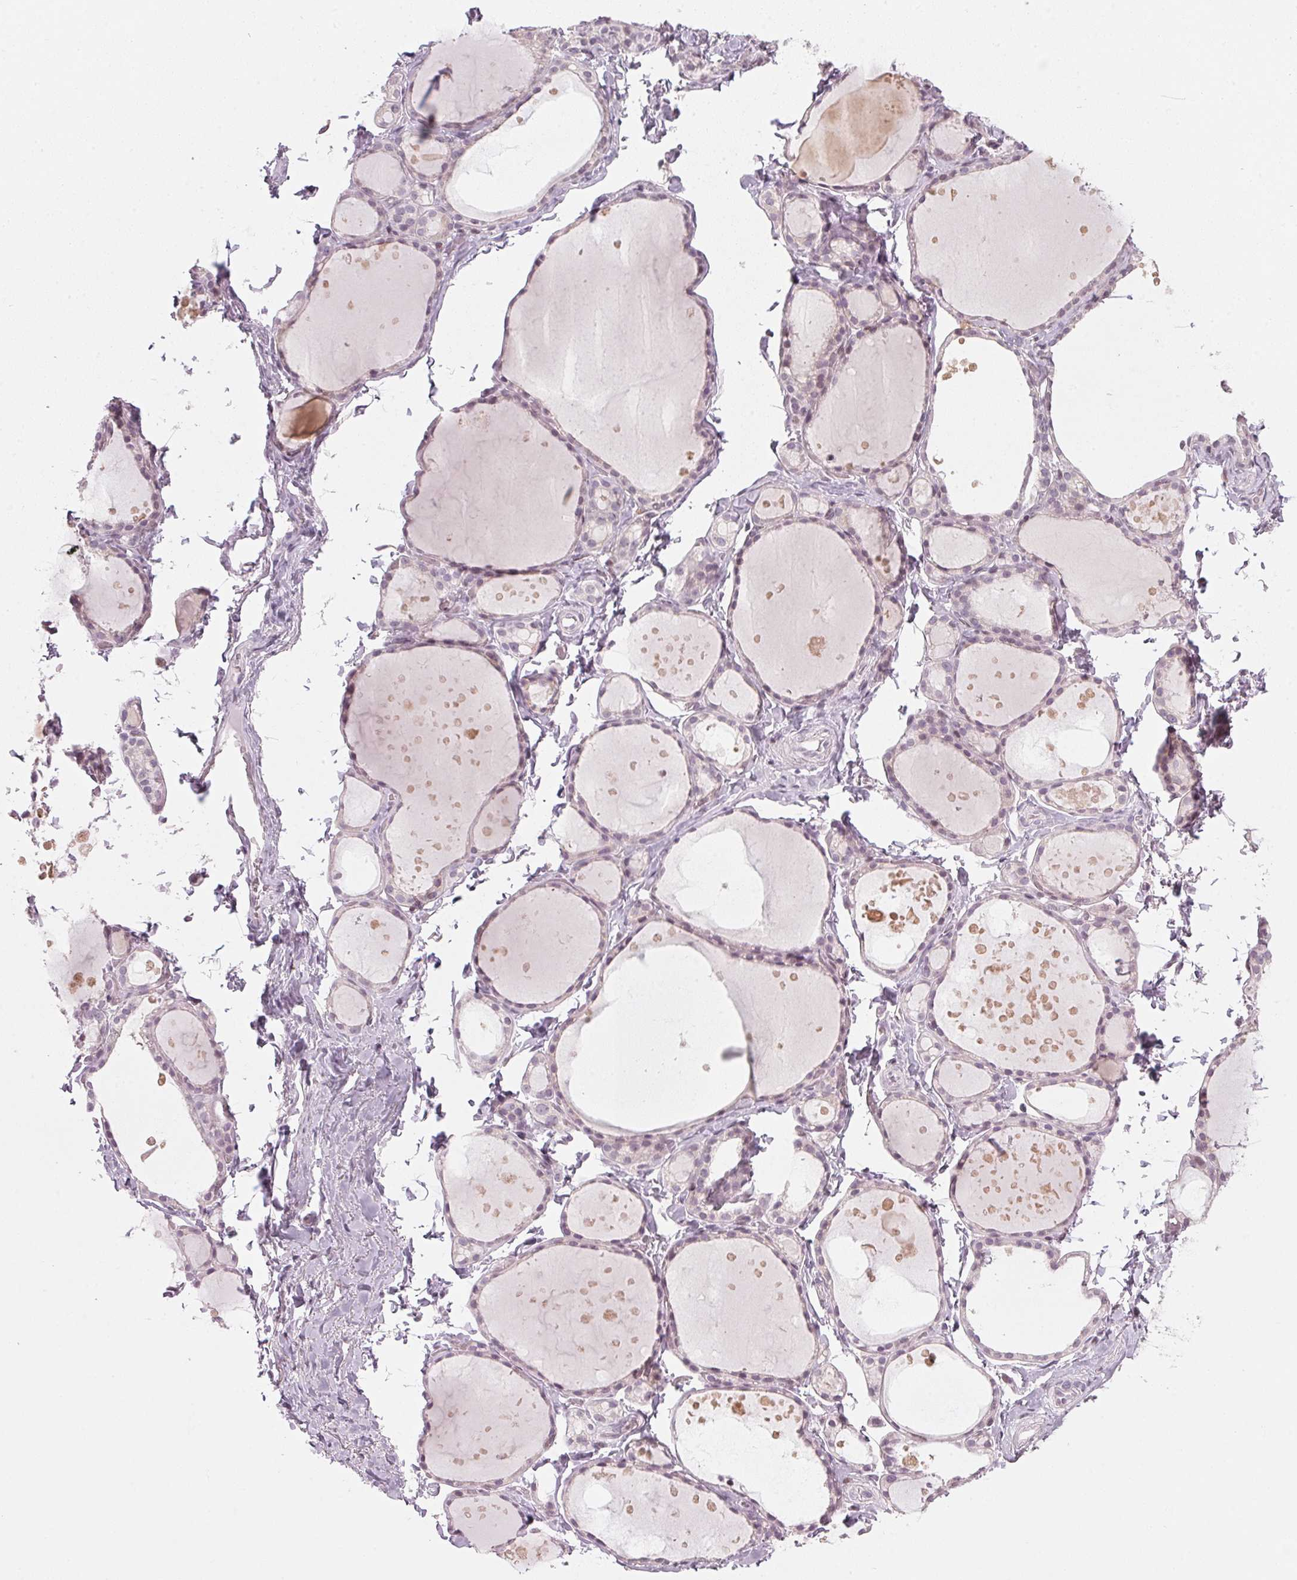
{"staining": {"intensity": "negative", "quantity": "none", "location": "none"}, "tissue": "thyroid gland", "cell_type": "Glandular cells", "image_type": "normal", "snomed": [{"axis": "morphology", "description": "Normal tissue, NOS"}, {"axis": "topography", "description": "Thyroid gland"}], "caption": "Protein analysis of normal thyroid gland shows no significant expression in glandular cells.", "gene": "SFRP4", "patient": {"sex": "male", "age": 68}}